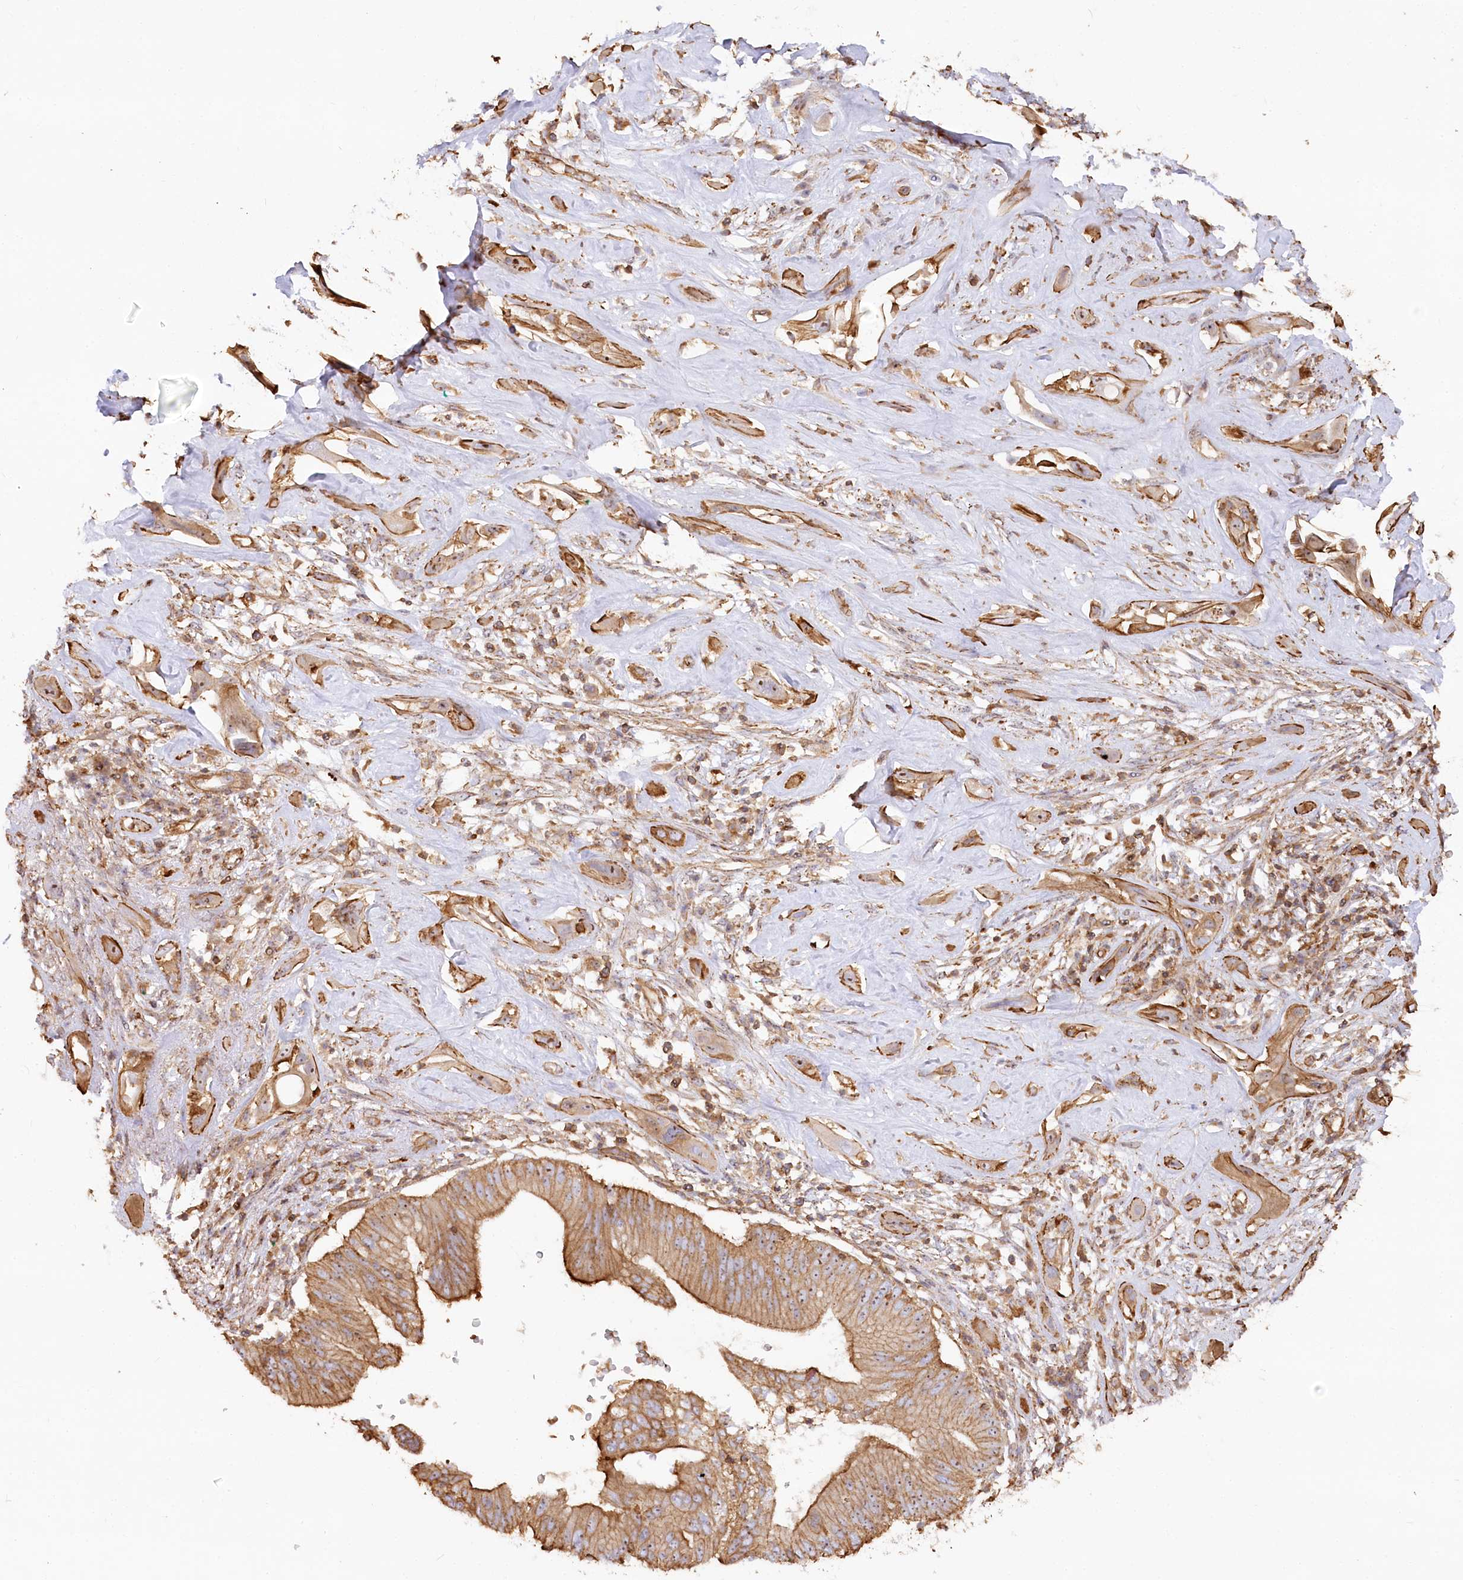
{"staining": {"intensity": "moderate", "quantity": "25%-75%", "location": "cytoplasmic/membranous,nuclear"}, "tissue": "pancreatic cancer", "cell_type": "Tumor cells", "image_type": "cancer", "snomed": [{"axis": "morphology", "description": "Adenocarcinoma, NOS"}, {"axis": "topography", "description": "Pancreas"}], "caption": "Human pancreatic cancer (adenocarcinoma) stained for a protein (brown) shows moderate cytoplasmic/membranous and nuclear positive positivity in about 25%-75% of tumor cells.", "gene": "WDR36", "patient": {"sex": "male", "age": 68}}